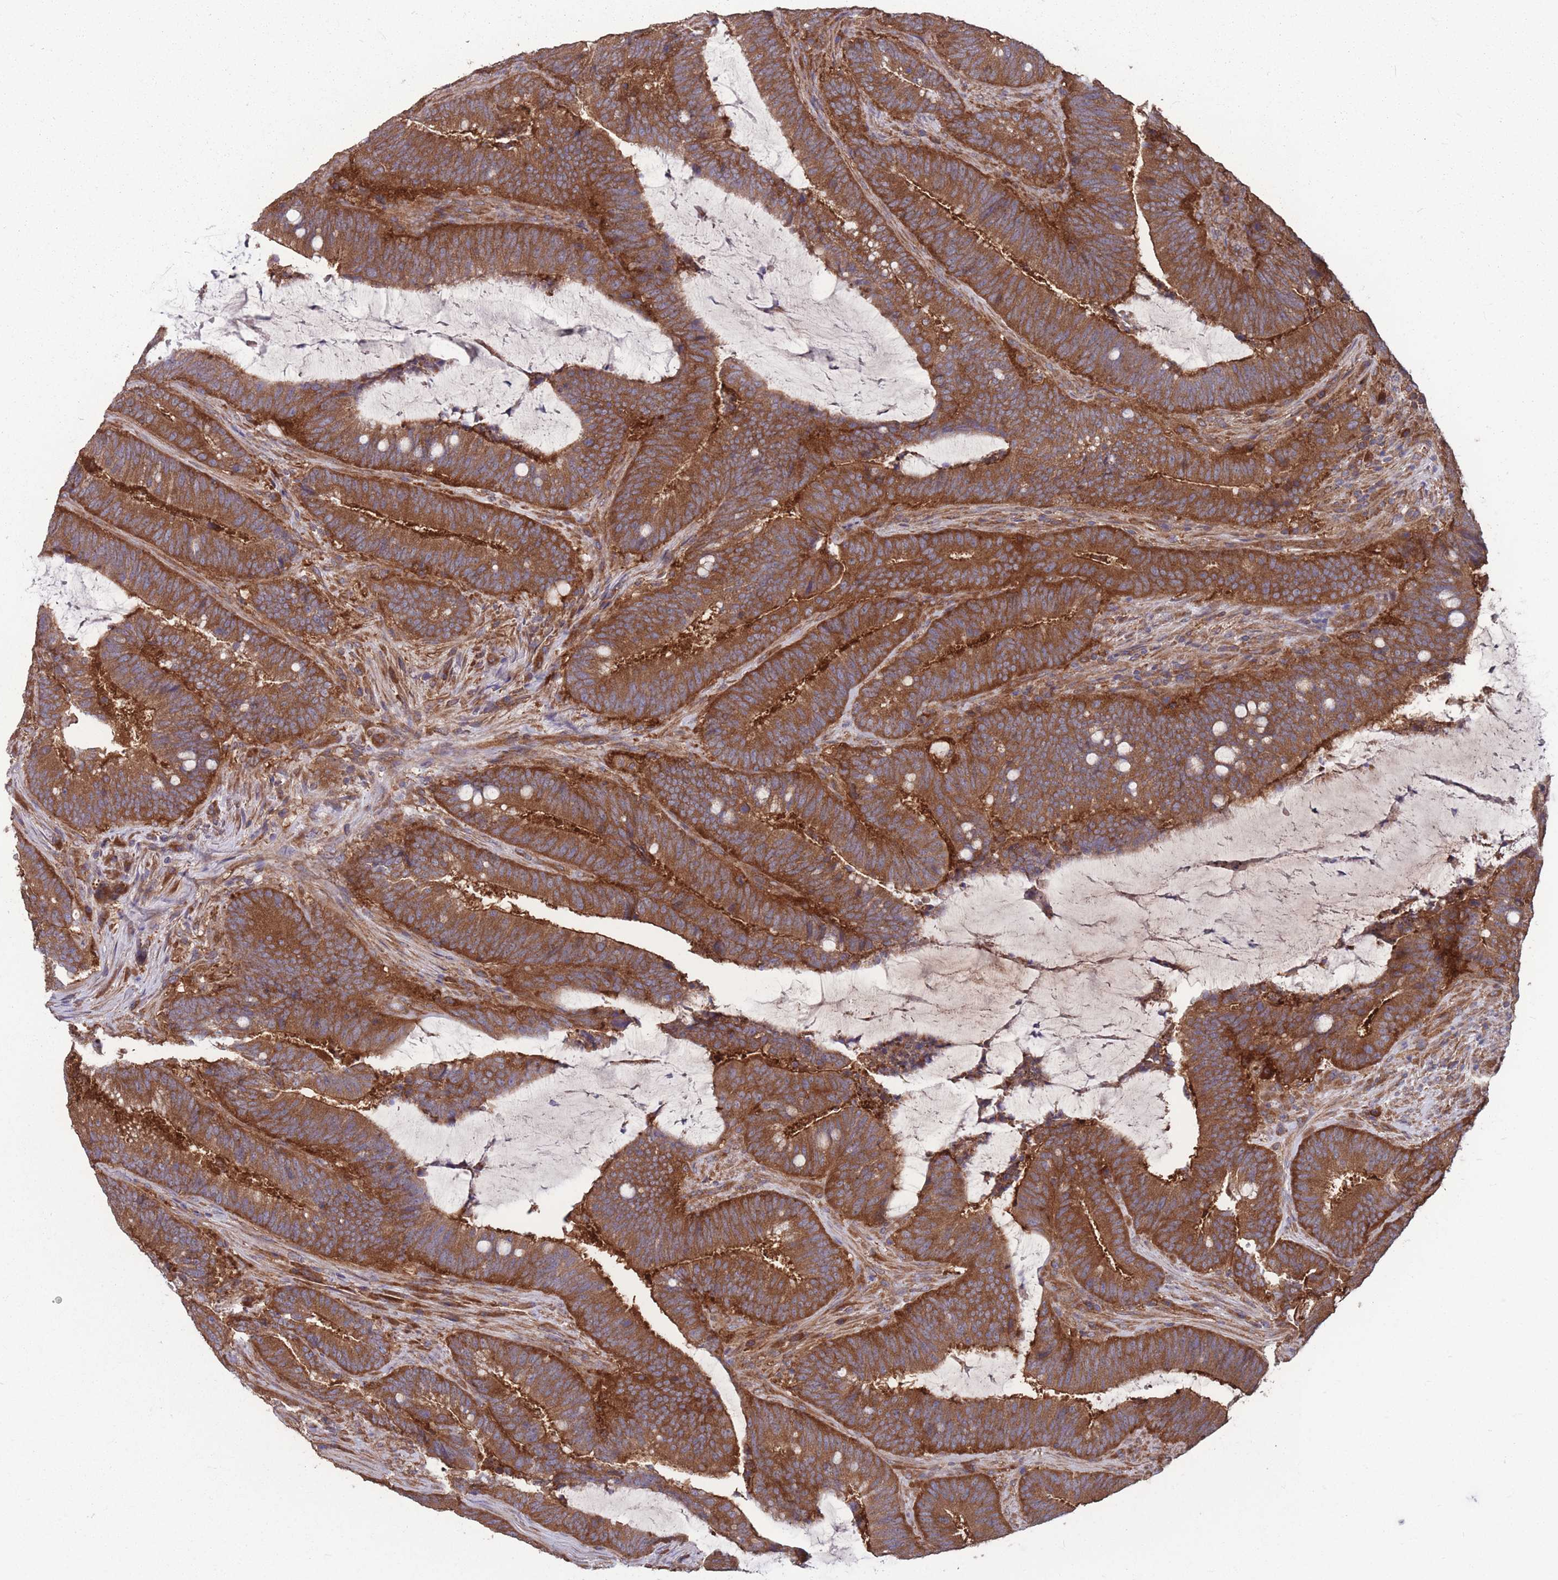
{"staining": {"intensity": "strong", "quantity": ">75%", "location": "cytoplasmic/membranous"}, "tissue": "colorectal cancer", "cell_type": "Tumor cells", "image_type": "cancer", "snomed": [{"axis": "morphology", "description": "Adenocarcinoma, NOS"}, {"axis": "topography", "description": "Colon"}], "caption": "Immunohistochemistry histopathology image of human adenocarcinoma (colorectal) stained for a protein (brown), which exhibits high levels of strong cytoplasmic/membranous expression in approximately >75% of tumor cells.", "gene": "ZPR1", "patient": {"sex": "female", "age": 43}}